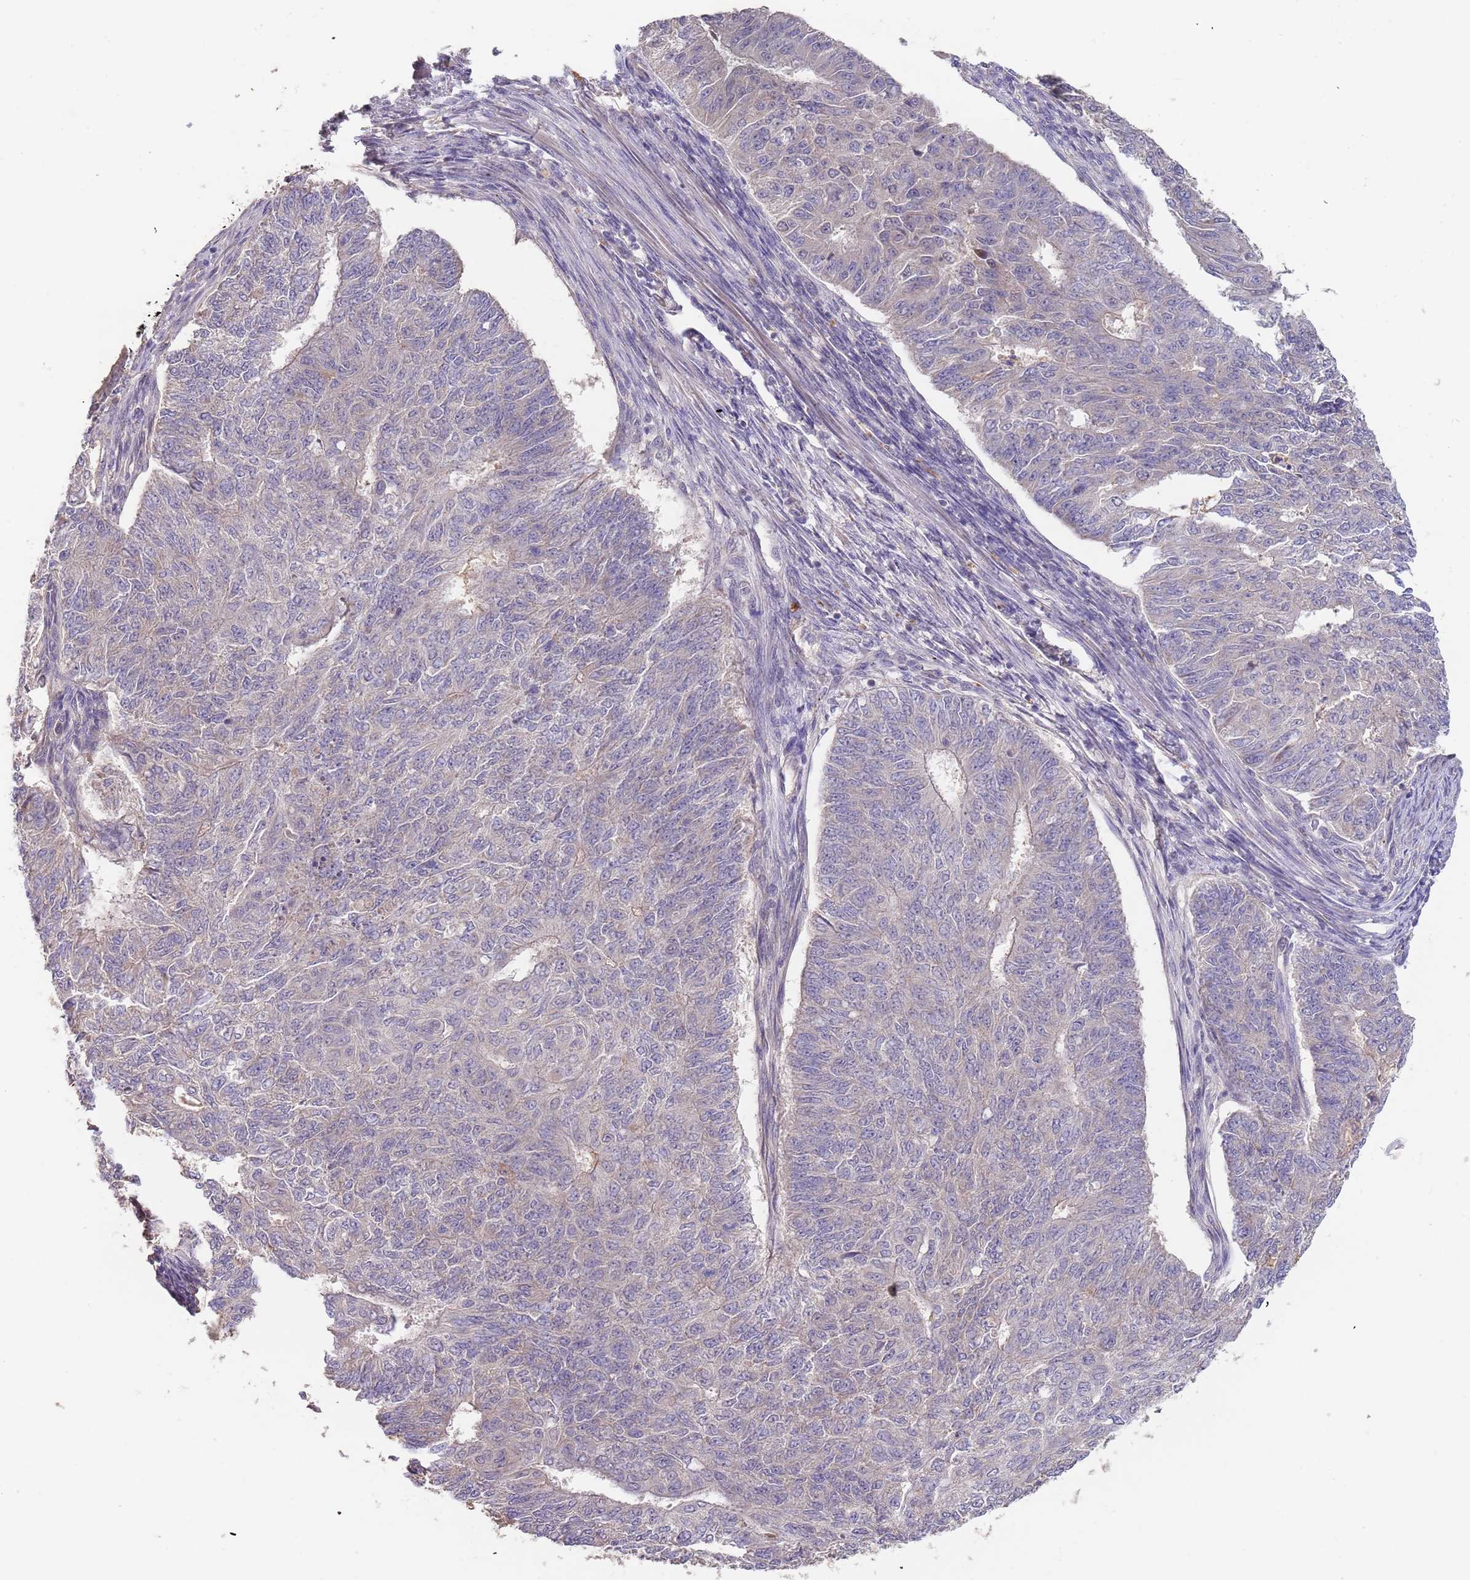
{"staining": {"intensity": "negative", "quantity": "none", "location": "none"}, "tissue": "endometrial cancer", "cell_type": "Tumor cells", "image_type": "cancer", "snomed": [{"axis": "morphology", "description": "Adenocarcinoma, NOS"}, {"axis": "topography", "description": "Endometrium"}], "caption": "This is a micrograph of immunohistochemistry staining of endometrial cancer, which shows no expression in tumor cells. Nuclei are stained in blue.", "gene": "TMEM64", "patient": {"sex": "female", "age": 32}}